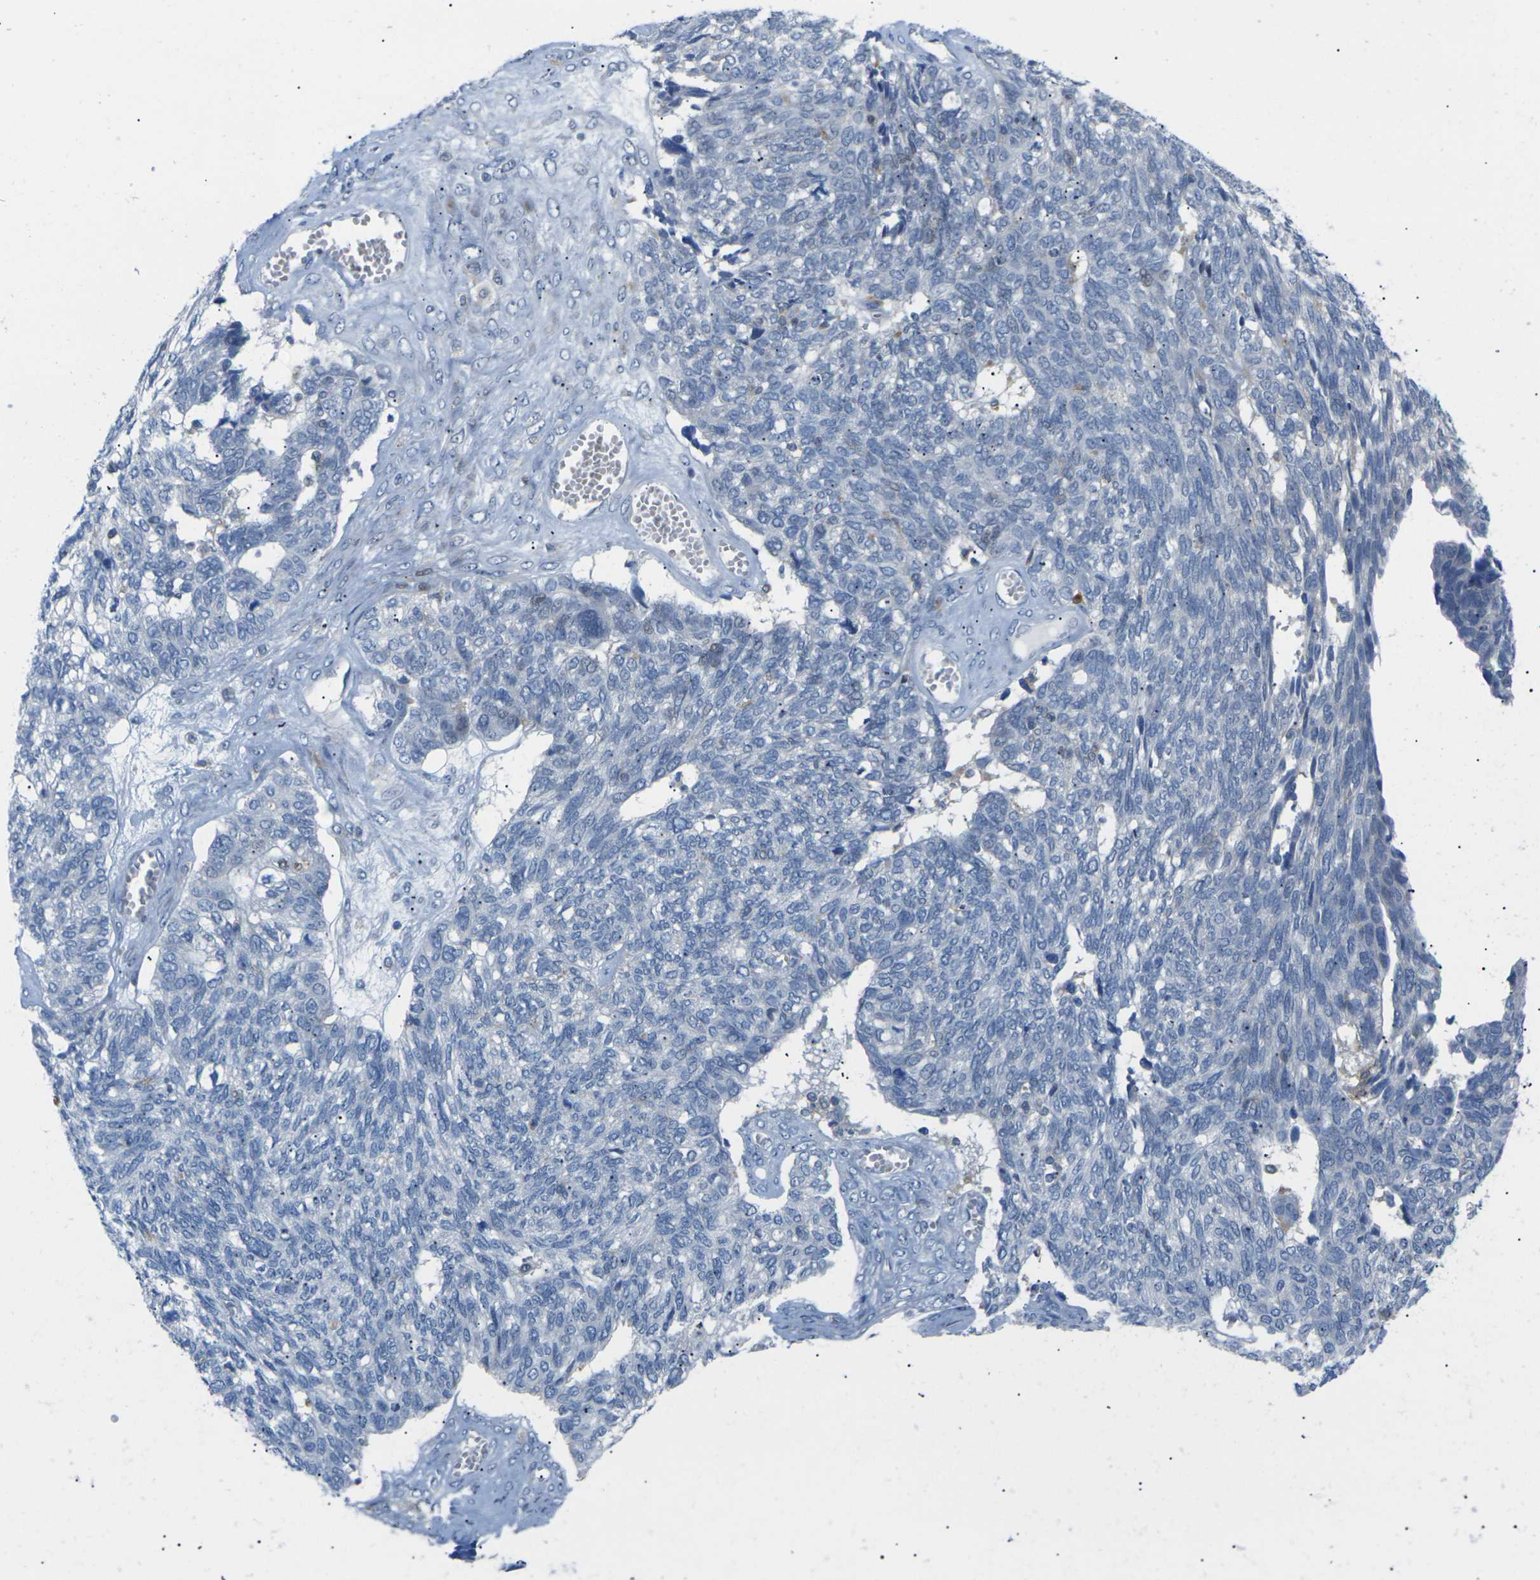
{"staining": {"intensity": "moderate", "quantity": "<25%", "location": "cytoplasmic/membranous,nuclear"}, "tissue": "ovarian cancer", "cell_type": "Tumor cells", "image_type": "cancer", "snomed": [{"axis": "morphology", "description": "Cystadenocarcinoma, serous, NOS"}, {"axis": "topography", "description": "Ovary"}], "caption": "Ovarian cancer stained with immunohistochemistry reveals moderate cytoplasmic/membranous and nuclear positivity in approximately <25% of tumor cells. (DAB IHC with brightfield microscopy, high magnification).", "gene": "RPS6KA3", "patient": {"sex": "female", "age": 79}}